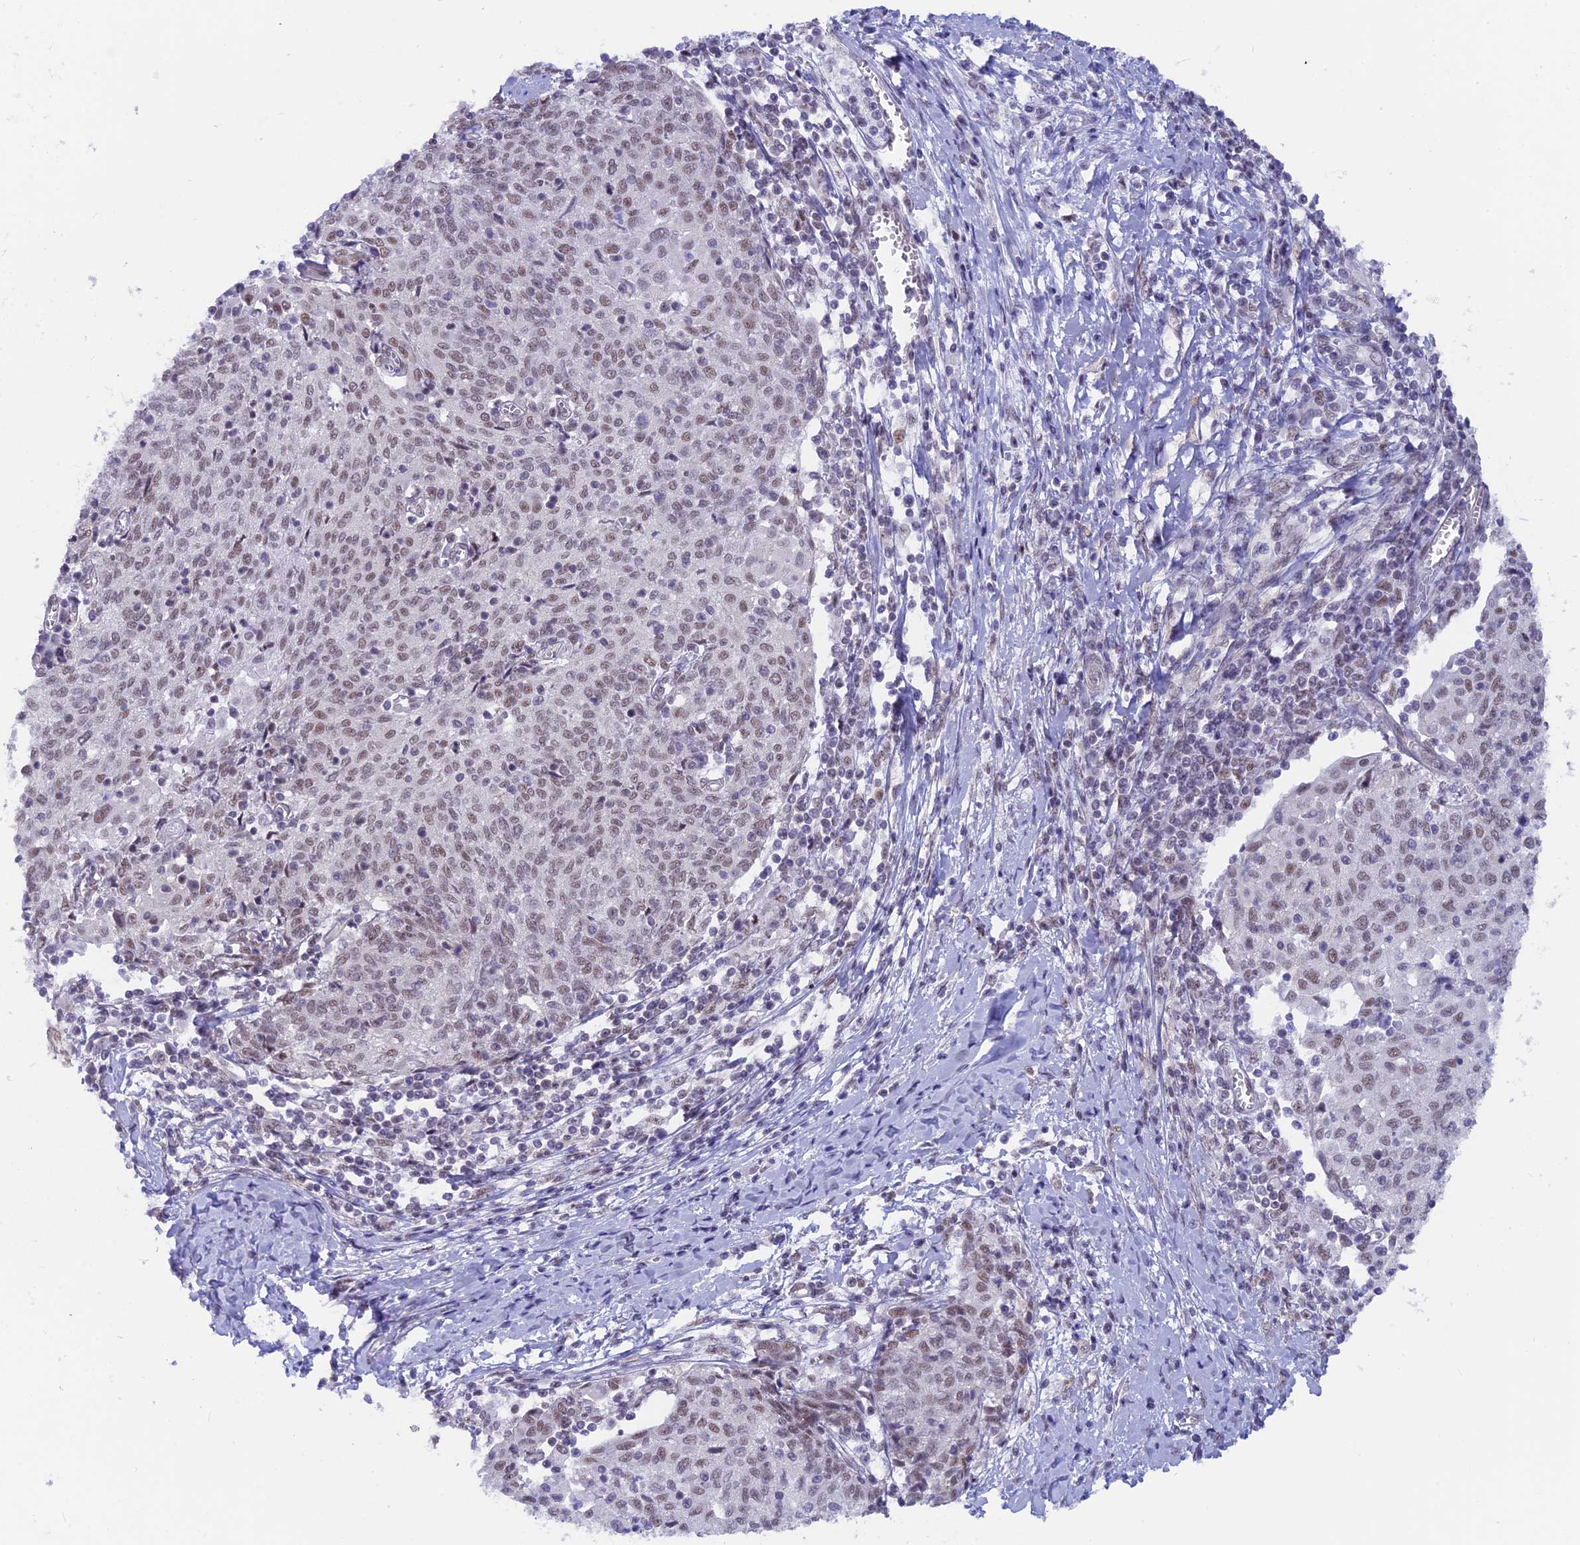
{"staining": {"intensity": "weak", "quantity": ">75%", "location": "nuclear"}, "tissue": "cervical cancer", "cell_type": "Tumor cells", "image_type": "cancer", "snomed": [{"axis": "morphology", "description": "Squamous cell carcinoma, NOS"}, {"axis": "topography", "description": "Cervix"}], "caption": "Human cervical cancer stained with a brown dye demonstrates weak nuclear positive positivity in approximately >75% of tumor cells.", "gene": "SRSF5", "patient": {"sex": "female", "age": 52}}